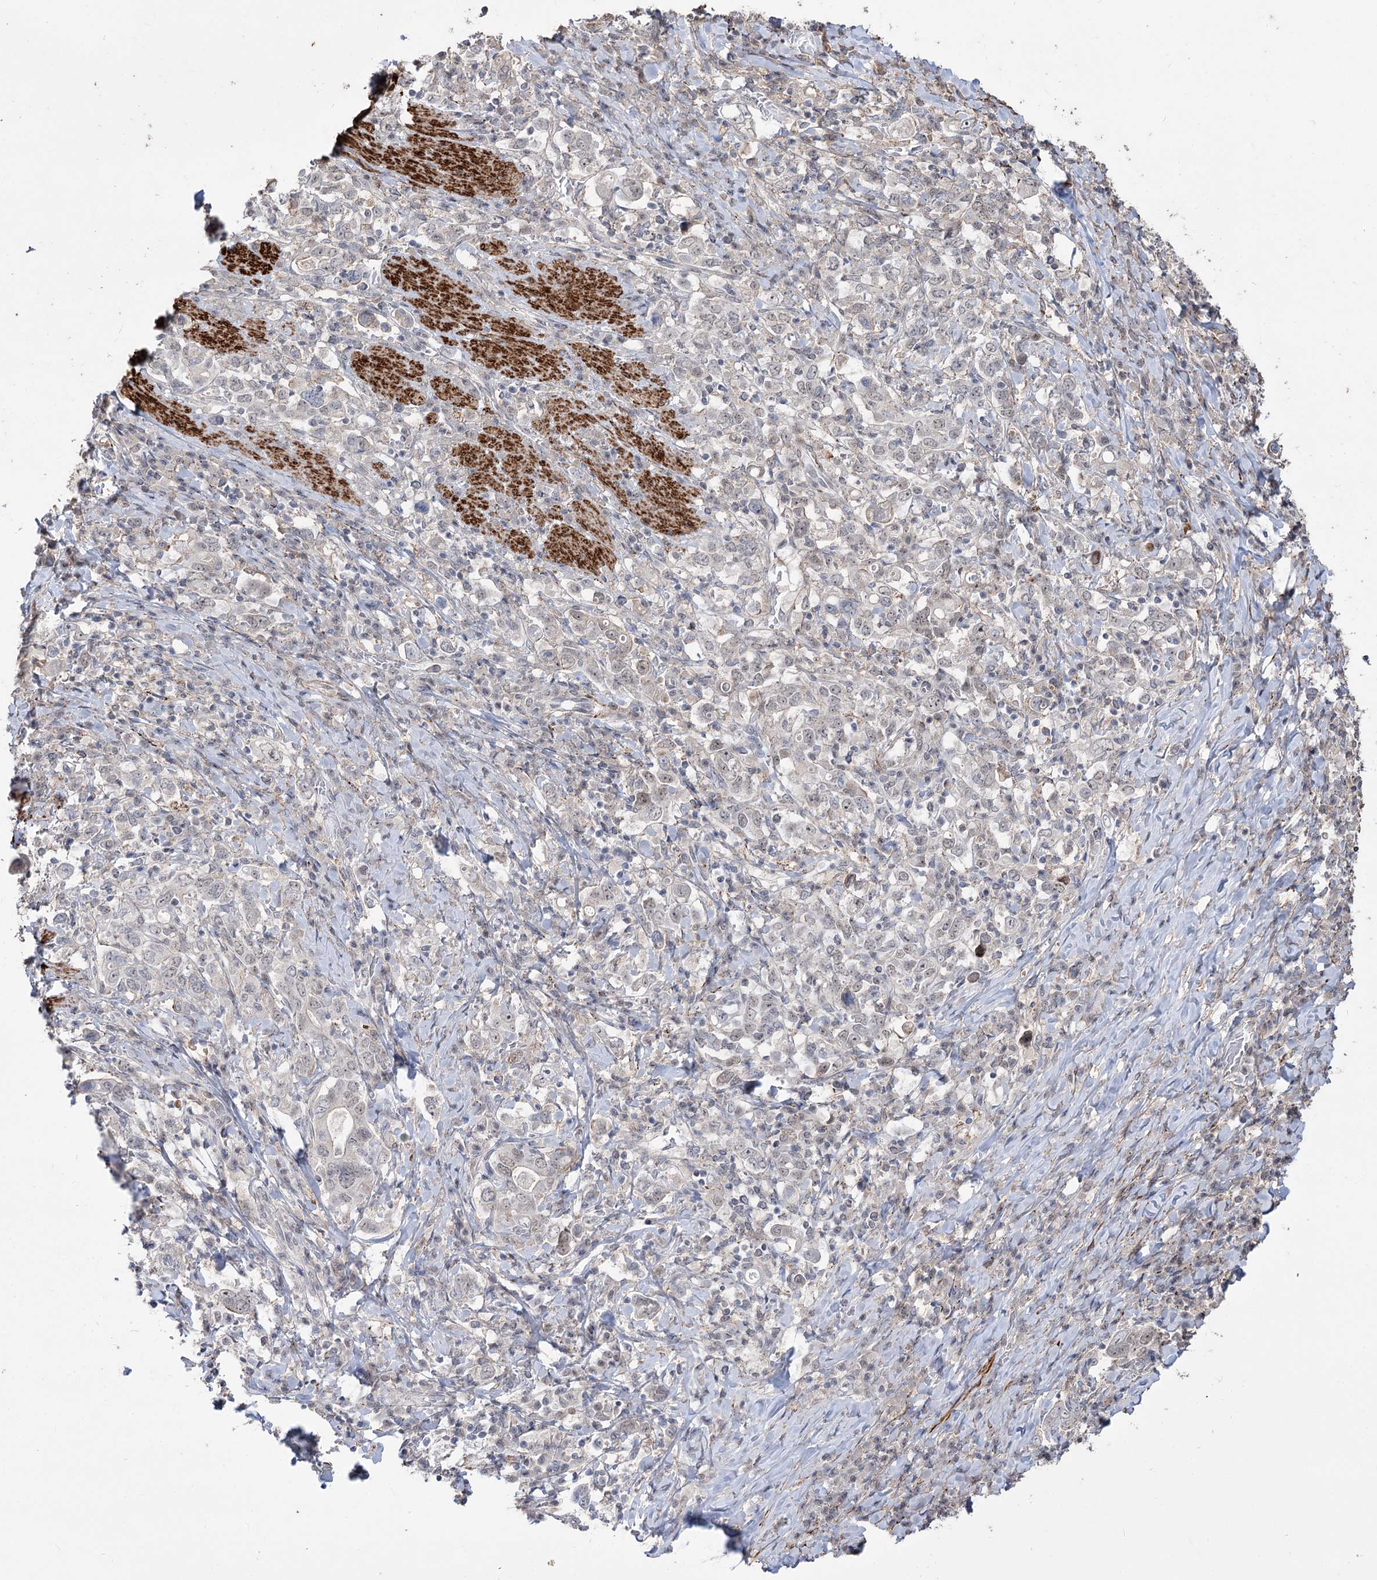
{"staining": {"intensity": "negative", "quantity": "none", "location": "none"}, "tissue": "stomach cancer", "cell_type": "Tumor cells", "image_type": "cancer", "snomed": [{"axis": "morphology", "description": "Adenocarcinoma, NOS"}, {"axis": "topography", "description": "Stomach, upper"}], "caption": "Tumor cells are negative for protein expression in human stomach cancer (adenocarcinoma).", "gene": "ZSCAN23", "patient": {"sex": "male", "age": 62}}